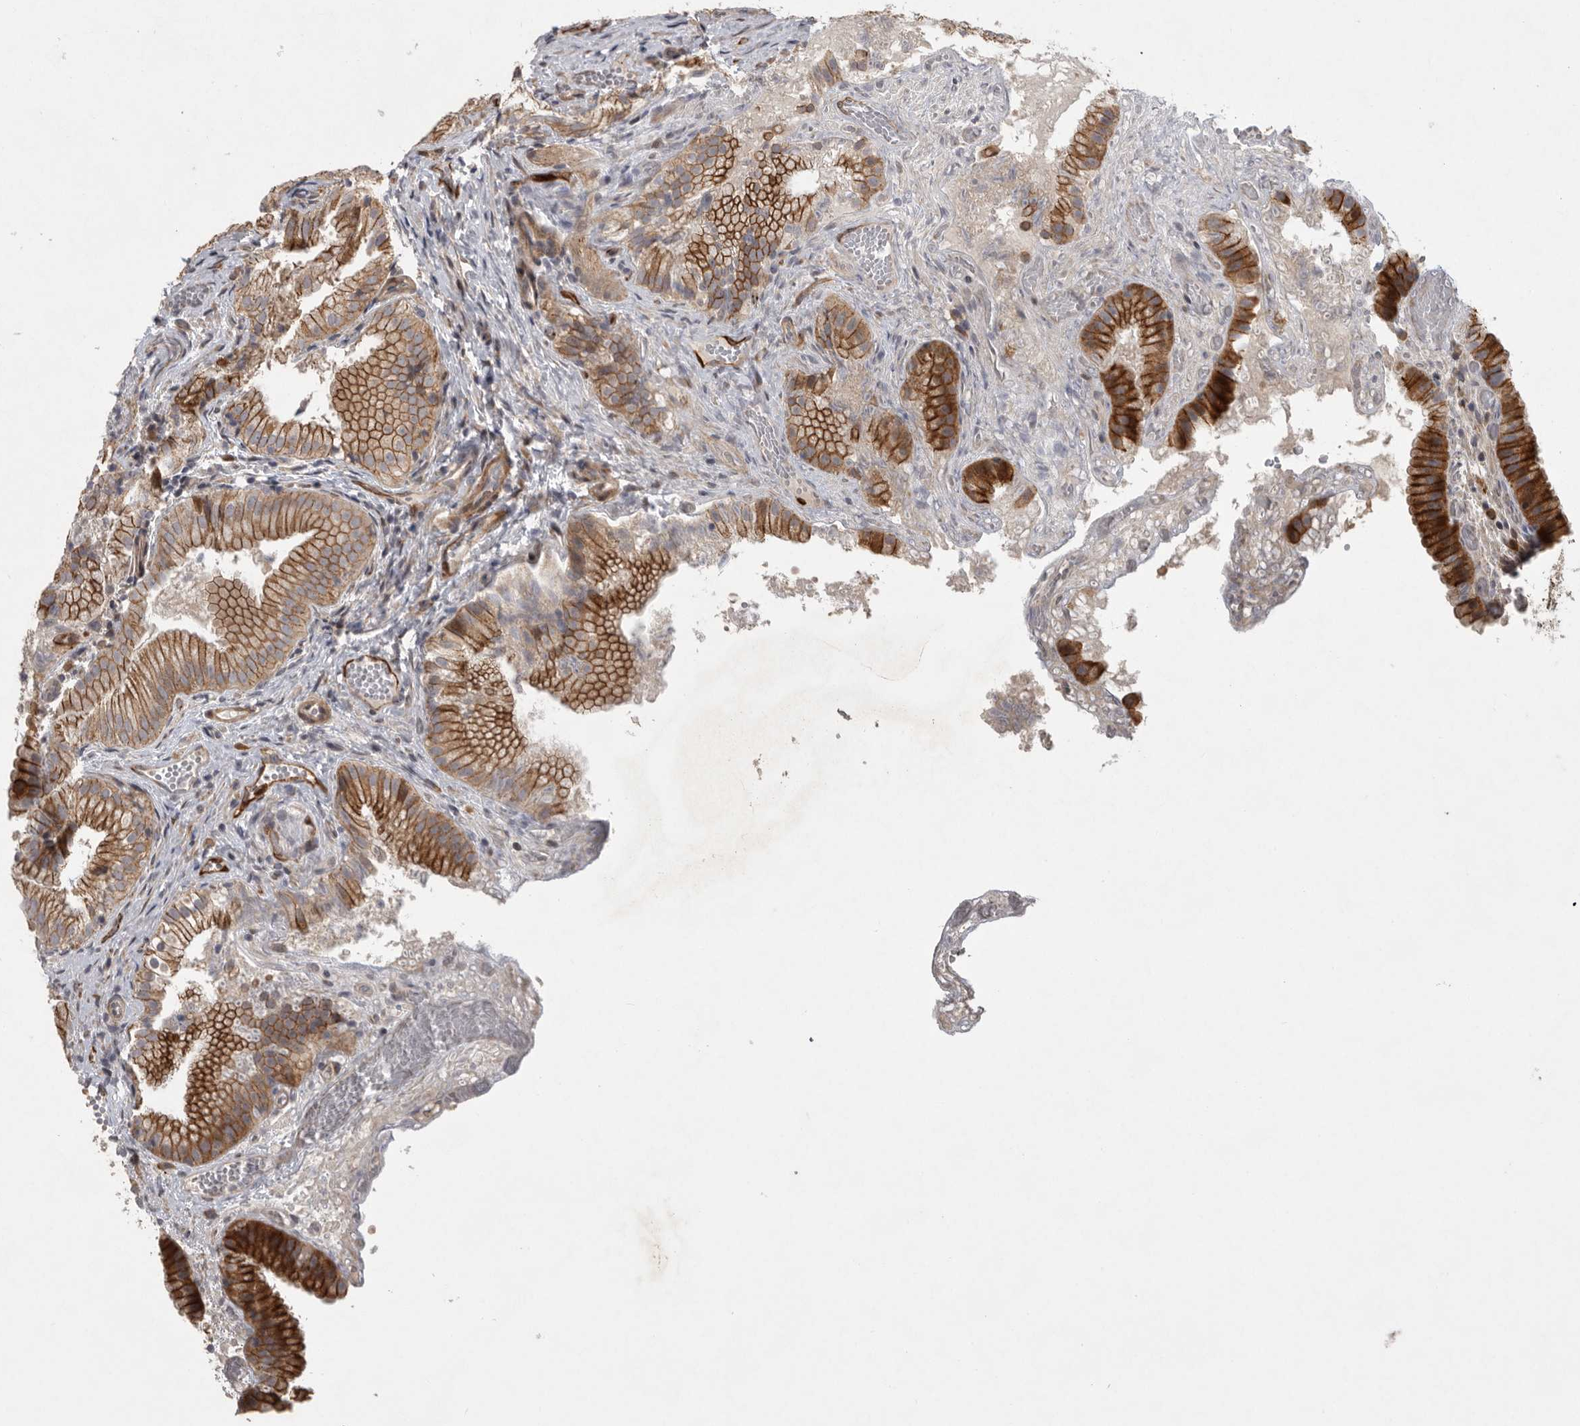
{"staining": {"intensity": "moderate", "quantity": ">75%", "location": "cytoplasmic/membranous"}, "tissue": "gallbladder", "cell_type": "Glandular cells", "image_type": "normal", "snomed": [{"axis": "morphology", "description": "Normal tissue, NOS"}, {"axis": "topography", "description": "Gallbladder"}], "caption": "DAB (3,3'-diaminobenzidine) immunohistochemical staining of benign gallbladder shows moderate cytoplasmic/membranous protein positivity in approximately >75% of glandular cells.", "gene": "MPDZ", "patient": {"sex": "female", "age": 30}}